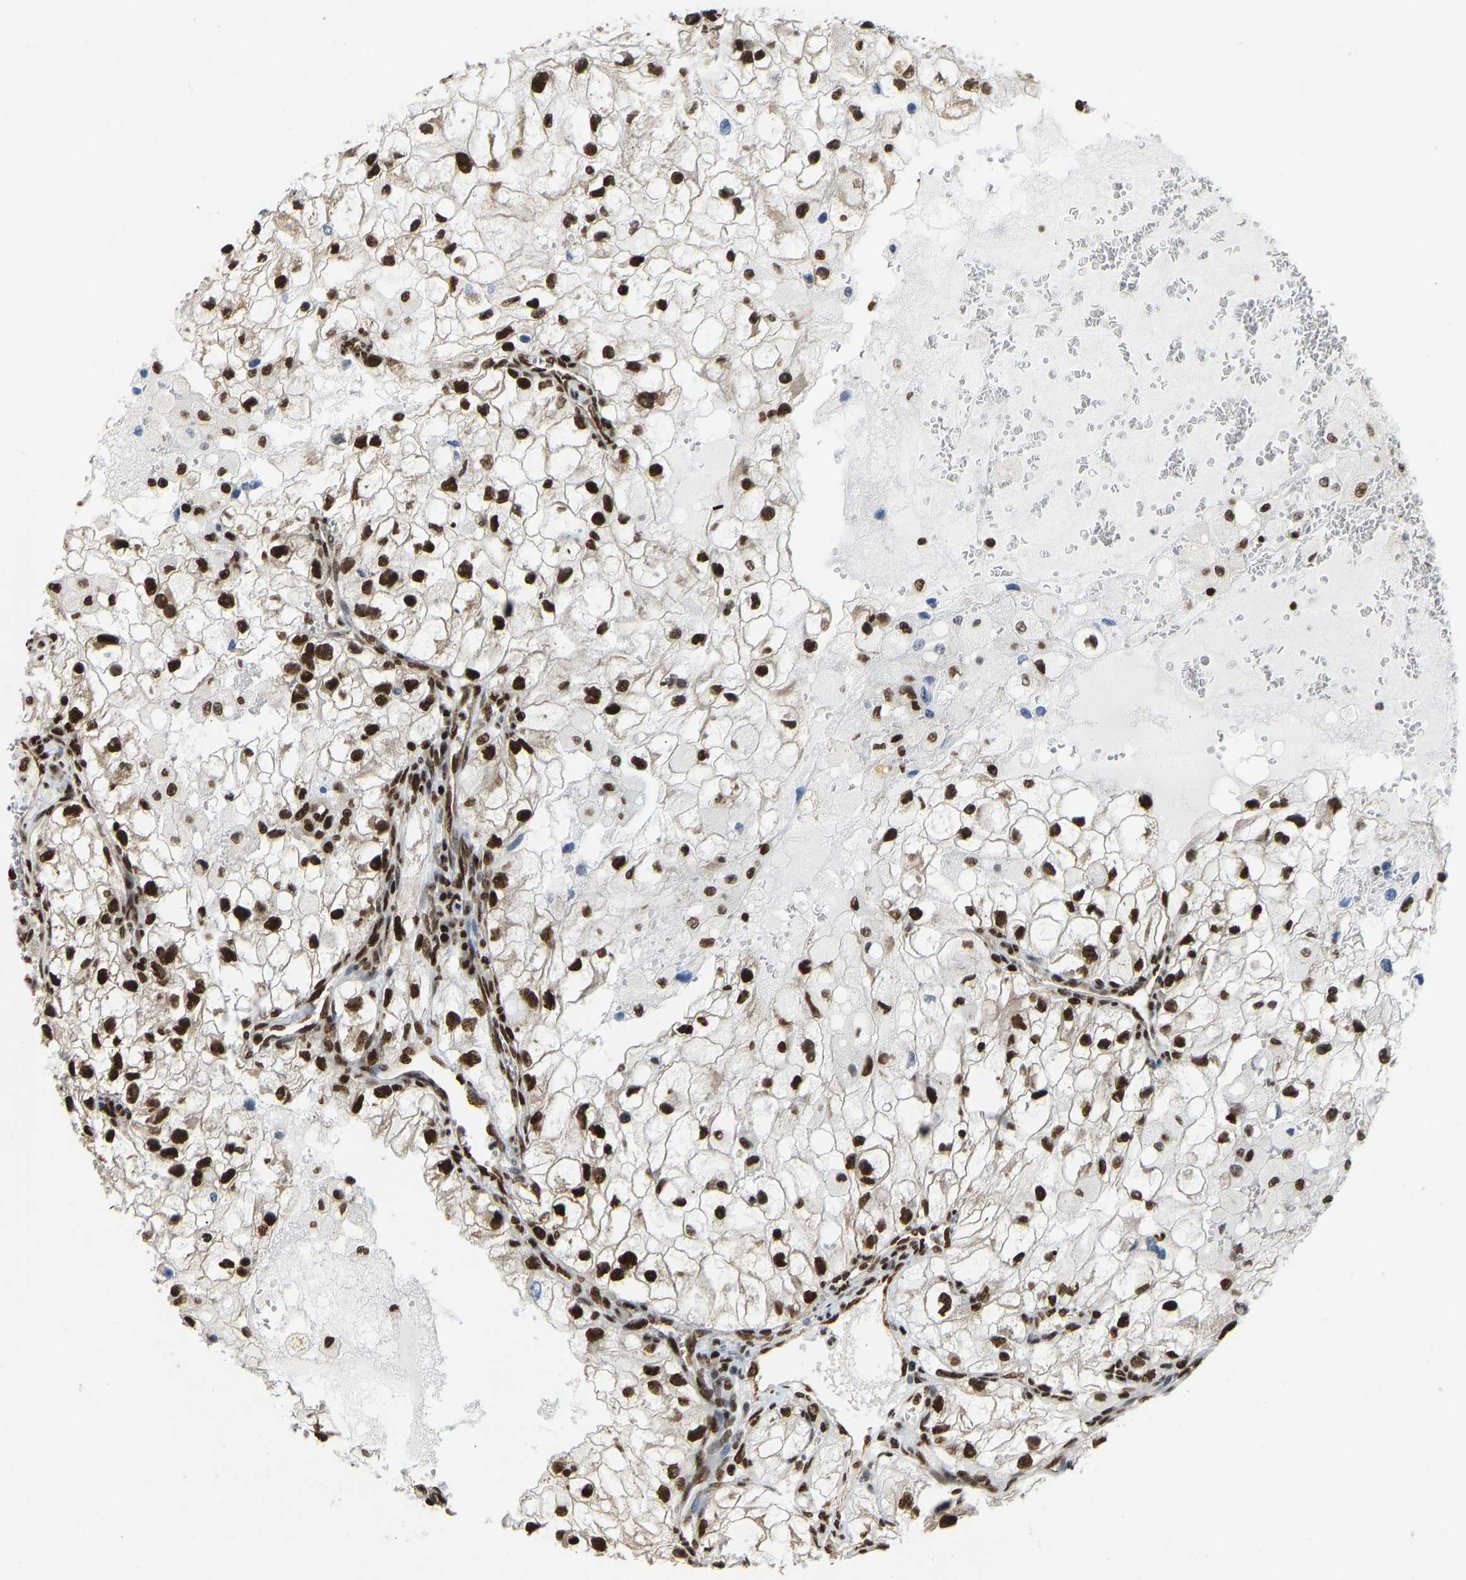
{"staining": {"intensity": "strong", "quantity": ">75%", "location": "nuclear"}, "tissue": "renal cancer", "cell_type": "Tumor cells", "image_type": "cancer", "snomed": [{"axis": "morphology", "description": "Adenocarcinoma, NOS"}, {"axis": "topography", "description": "Kidney"}], "caption": "Renal cancer stained with a protein marker demonstrates strong staining in tumor cells.", "gene": "ZSCAN20", "patient": {"sex": "female", "age": 70}}